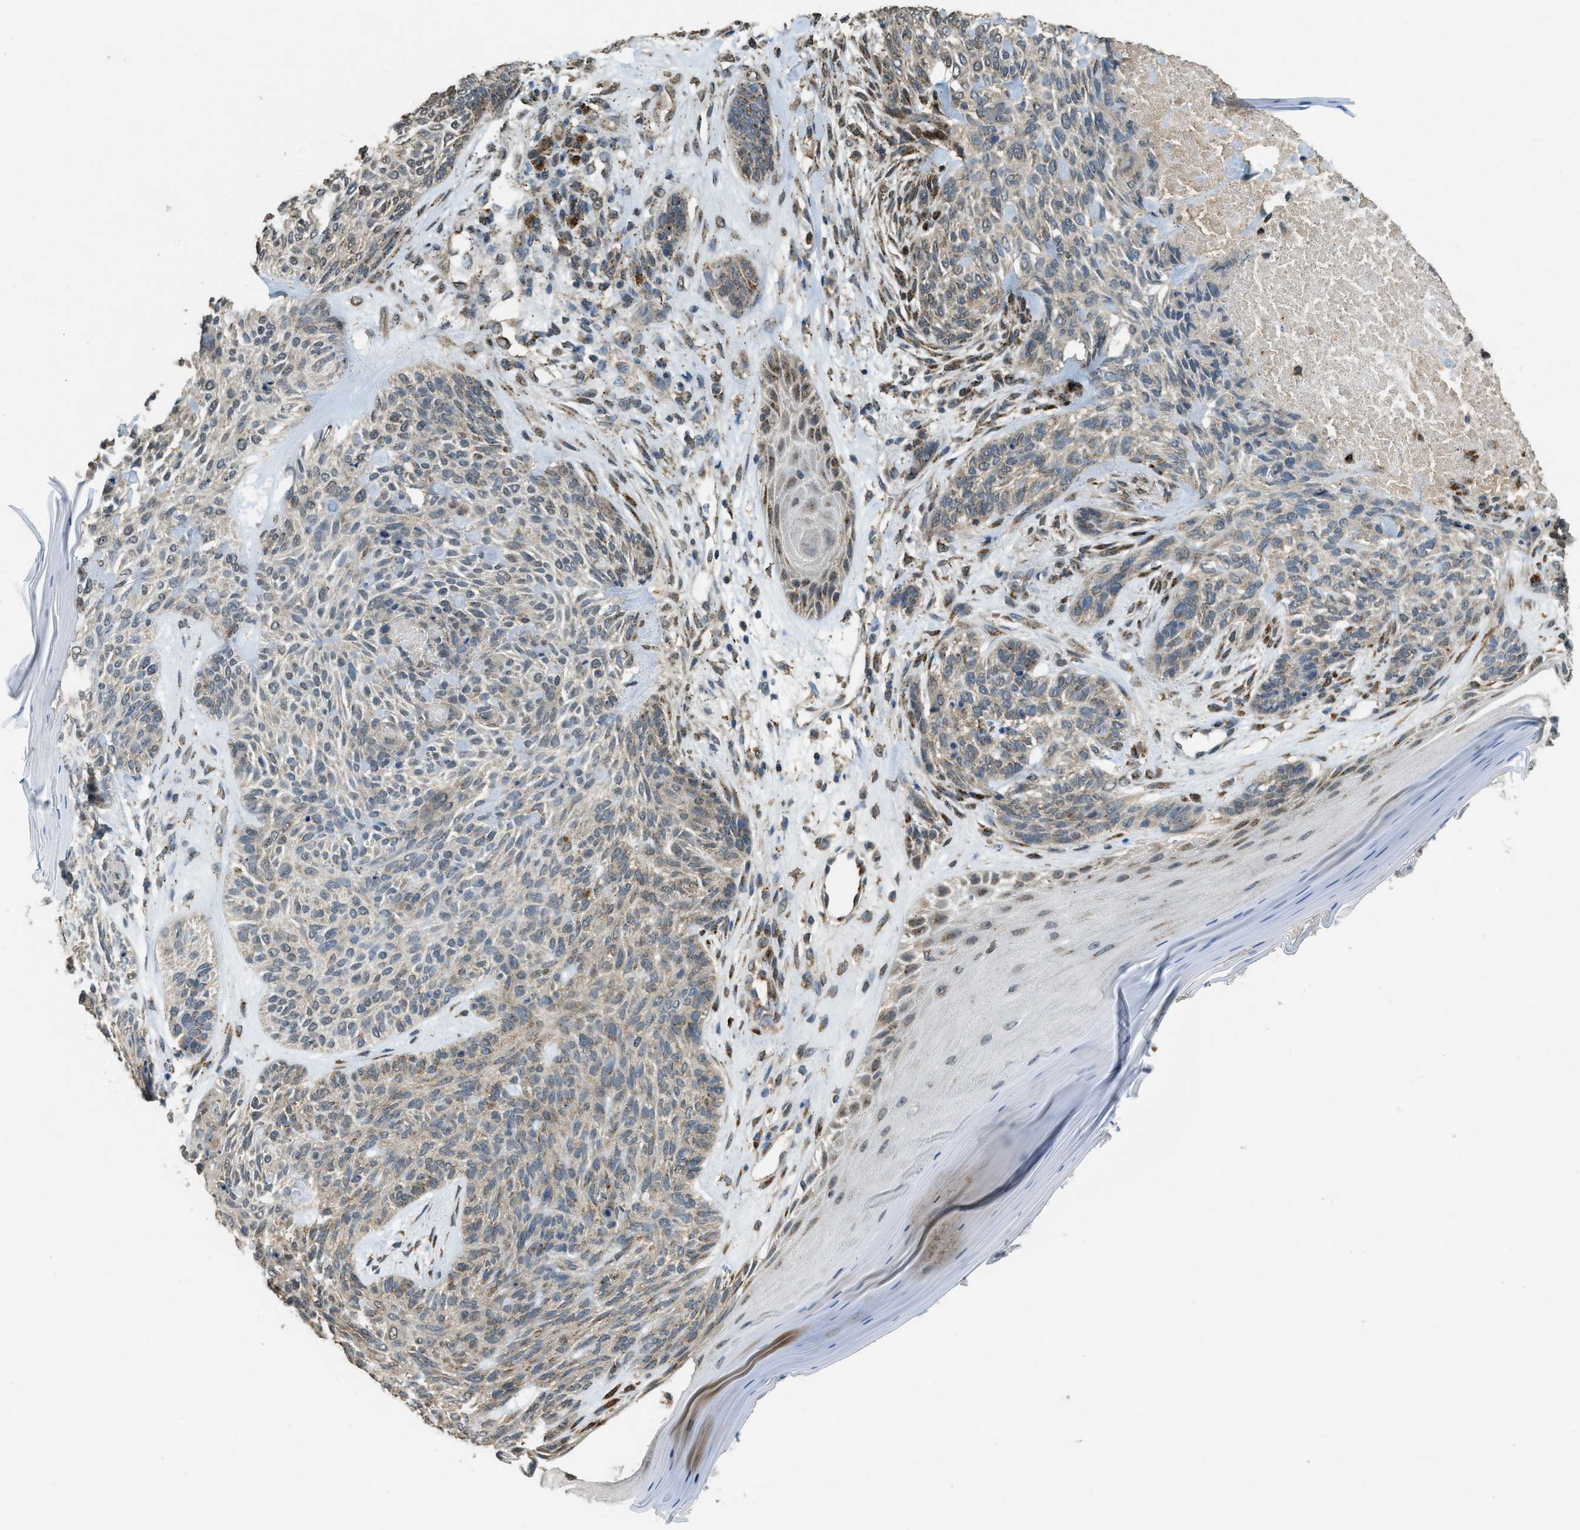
{"staining": {"intensity": "moderate", "quantity": "25%-75%", "location": "cytoplasmic/membranous"}, "tissue": "skin cancer", "cell_type": "Tumor cells", "image_type": "cancer", "snomed": [{"axis": "morphology", "description": "Basal cell carcinoma"}, {"axis": "topography", "description": "Skin"}], "caption": "Immunohistochemical staining of human skin basal cell carcinoma reveals moderate cytoplasmic/membranous protein expression in about 25%-75% of tumor cells.", "gene": "IPO7", "patient": {"sex": "male", "age": 55}}